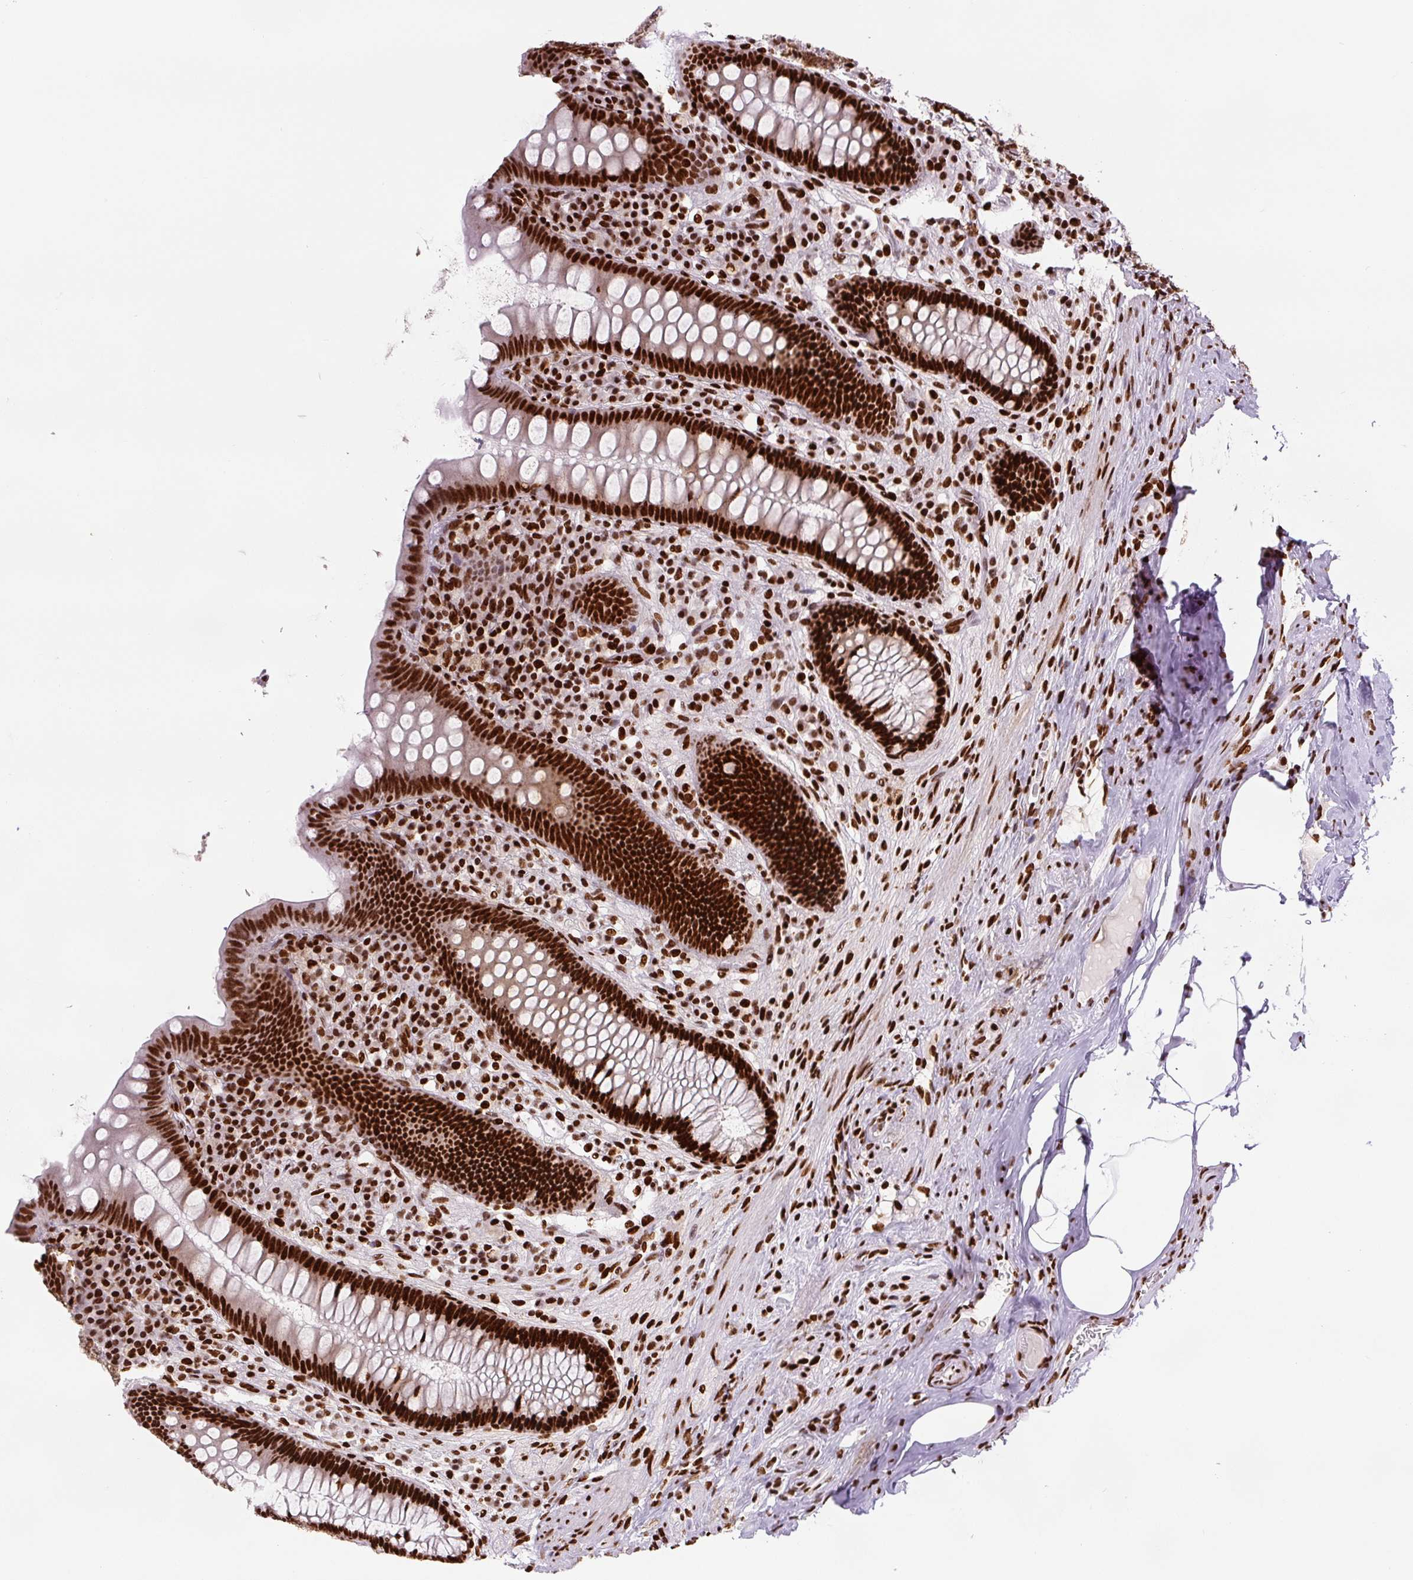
{"staining": {"intensity": "strong", "quantity": ">75%", "location": "nuclear"}, "tissue": "appendix", "cell_type": "Glandular cells", "image_type": "normal", "snomed": [{"axis": "morphology", "description": "Normal tissue, NOS"}, {"axis": "topography", "description": "Appendix"}], "caption": "Protein analysis of unremarkable appendix reveals strong nuclear positivity in about >75% of glandular cells.", "gene": "FUS", "patient": {"sex": "male", "age": 71}}